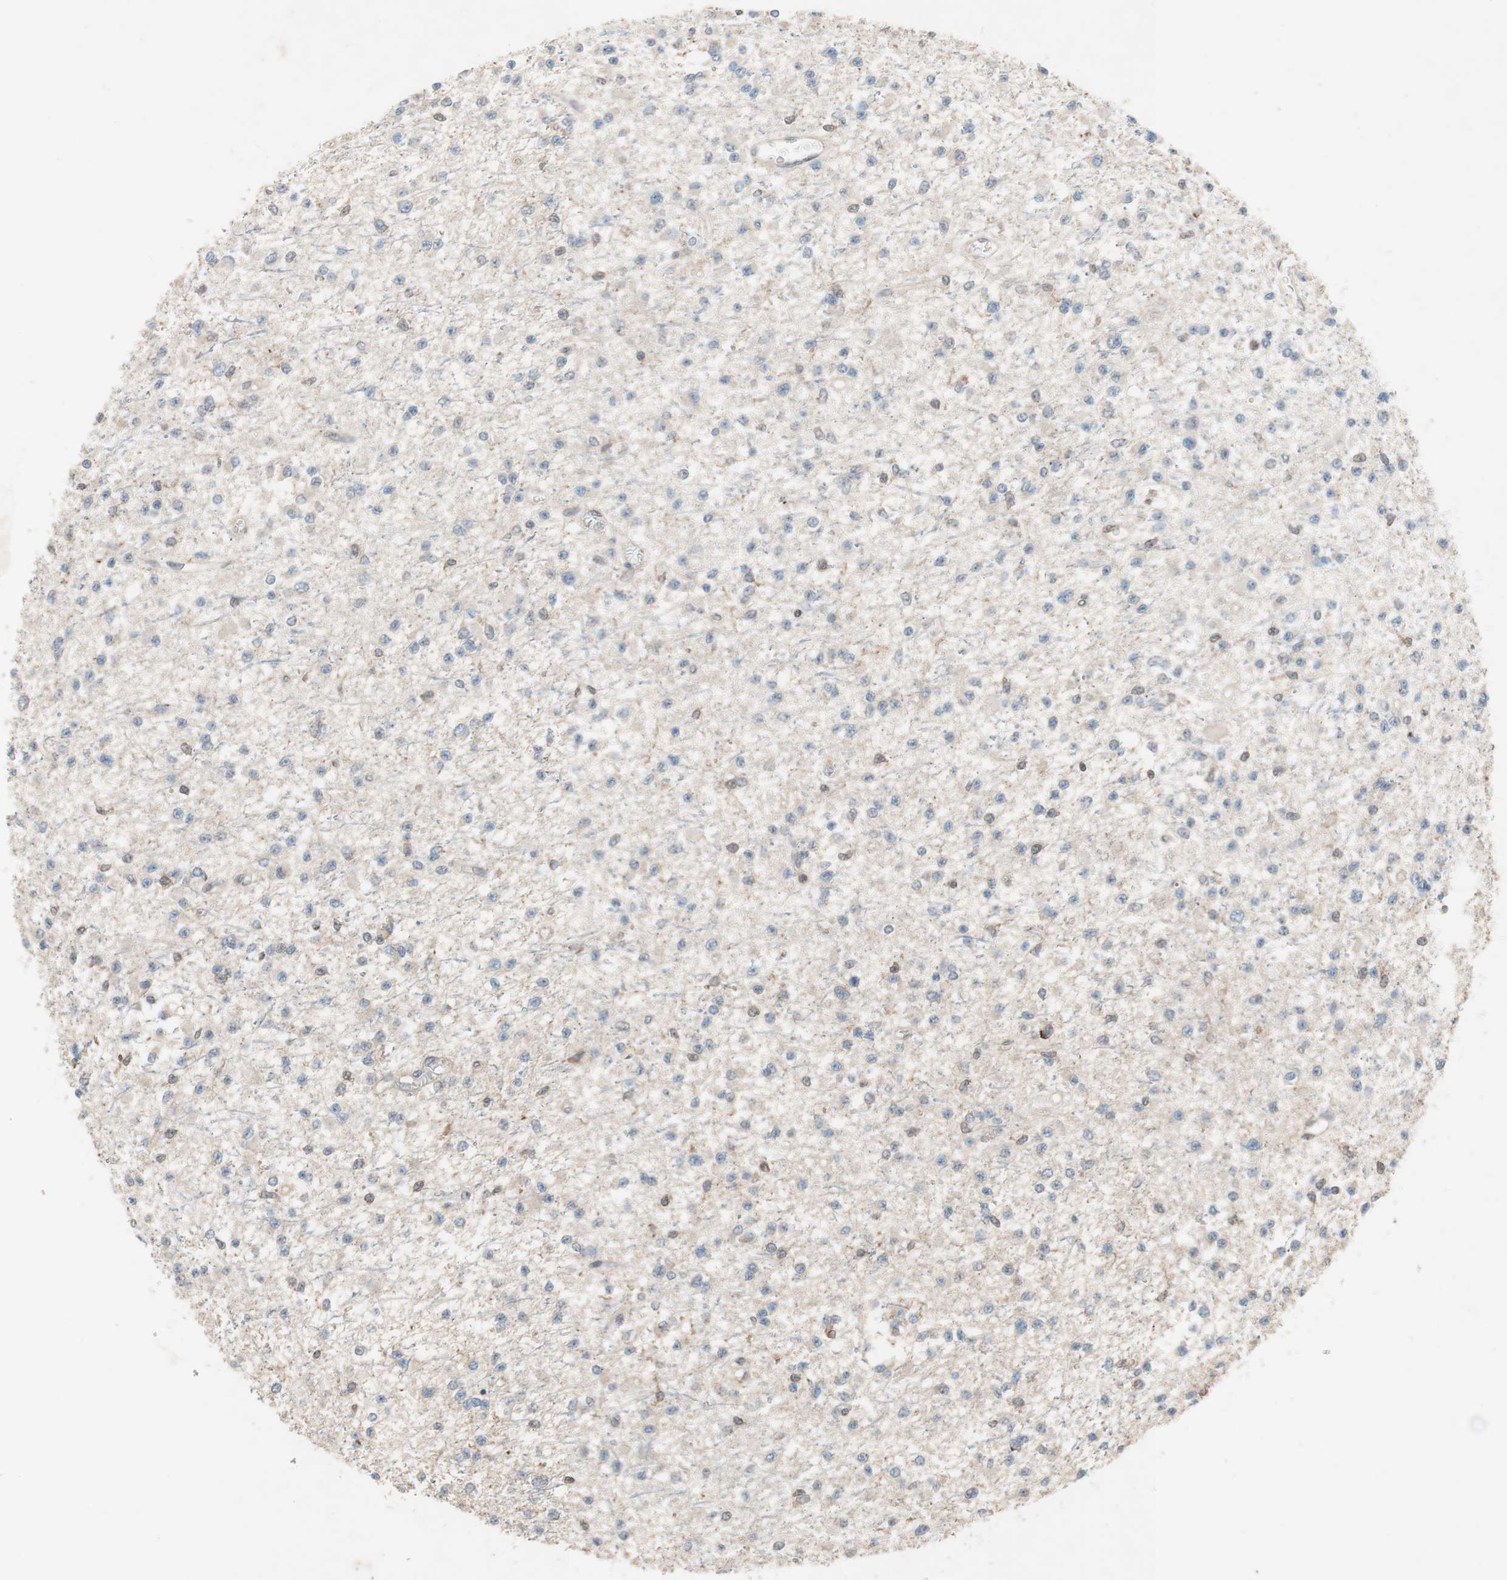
{"staining": {"intensity": "negative", "quantity": "none", "location": "none"}, "tissue": "glioma", "cell_type": "Tumor cells", "image_type": "cancer", "snomed": [{"axis": "morphology", "description": "Glioma, malignant, Low grade"}, {"axis": "topography", "description": "Brain"}], "caption": "Low-grade glioma (malignant) was stained to show a protein in brown. There is no significant expression in tumor cells.", "gene": "GALT", "patient": {"sex": "female", "age": 22}}